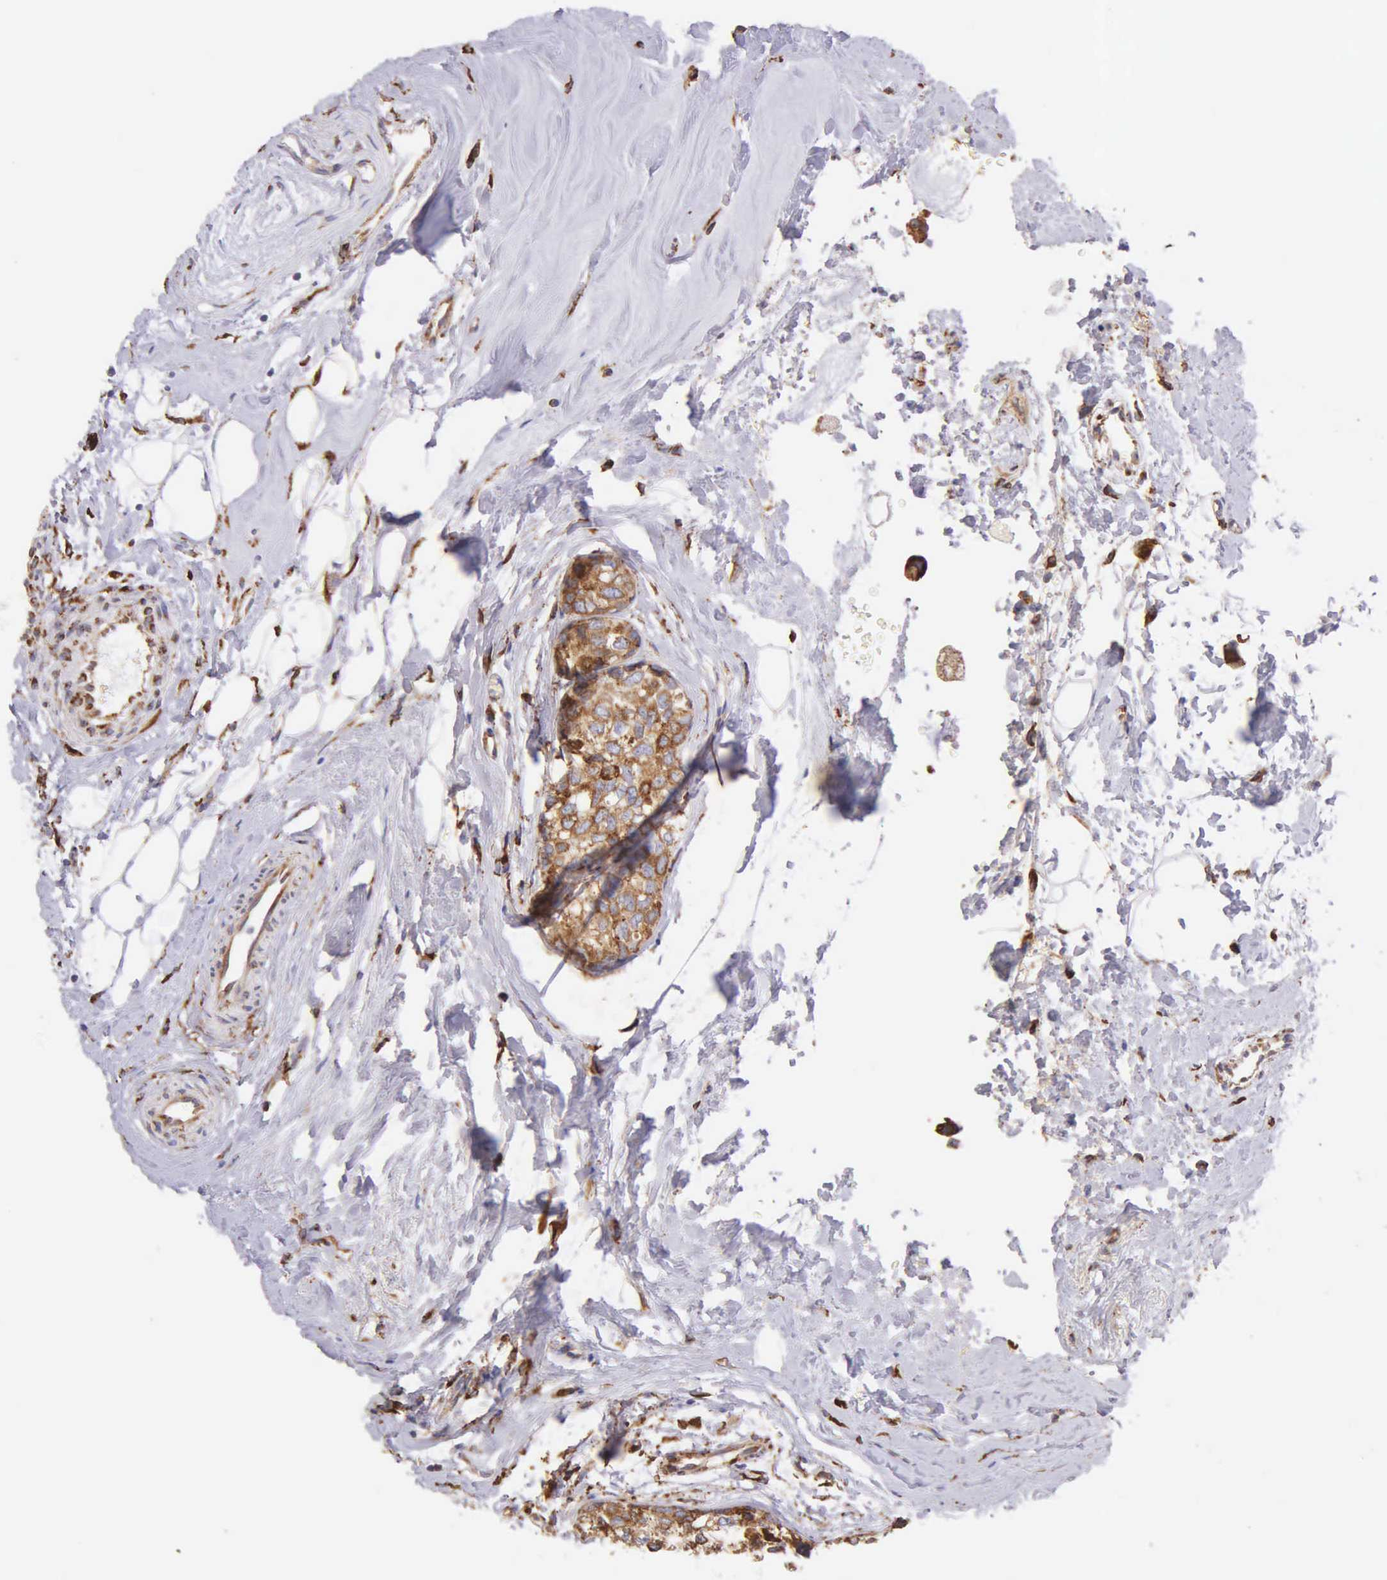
{"staining": {"intensity": "strong", "quantity": ">75%", "location": "cytoplasmic/membranous"}, "tissue": "breast cancer", "cell_type": "Tumor cells", "image_type": "cancer", "snomed": [{"axis": "morphology", "description": "Duct carcinoma"}, {"axis": "topography", "description": "Breast"}], "caption": "This is a micrograph of IHC staining of breast invasive ductal carcinoma, which shows strong expression in the cytoplasmic/membranous of tumor cells.", "gene": "CKAP4", "patient": {"sex": "female", "age": 69}}